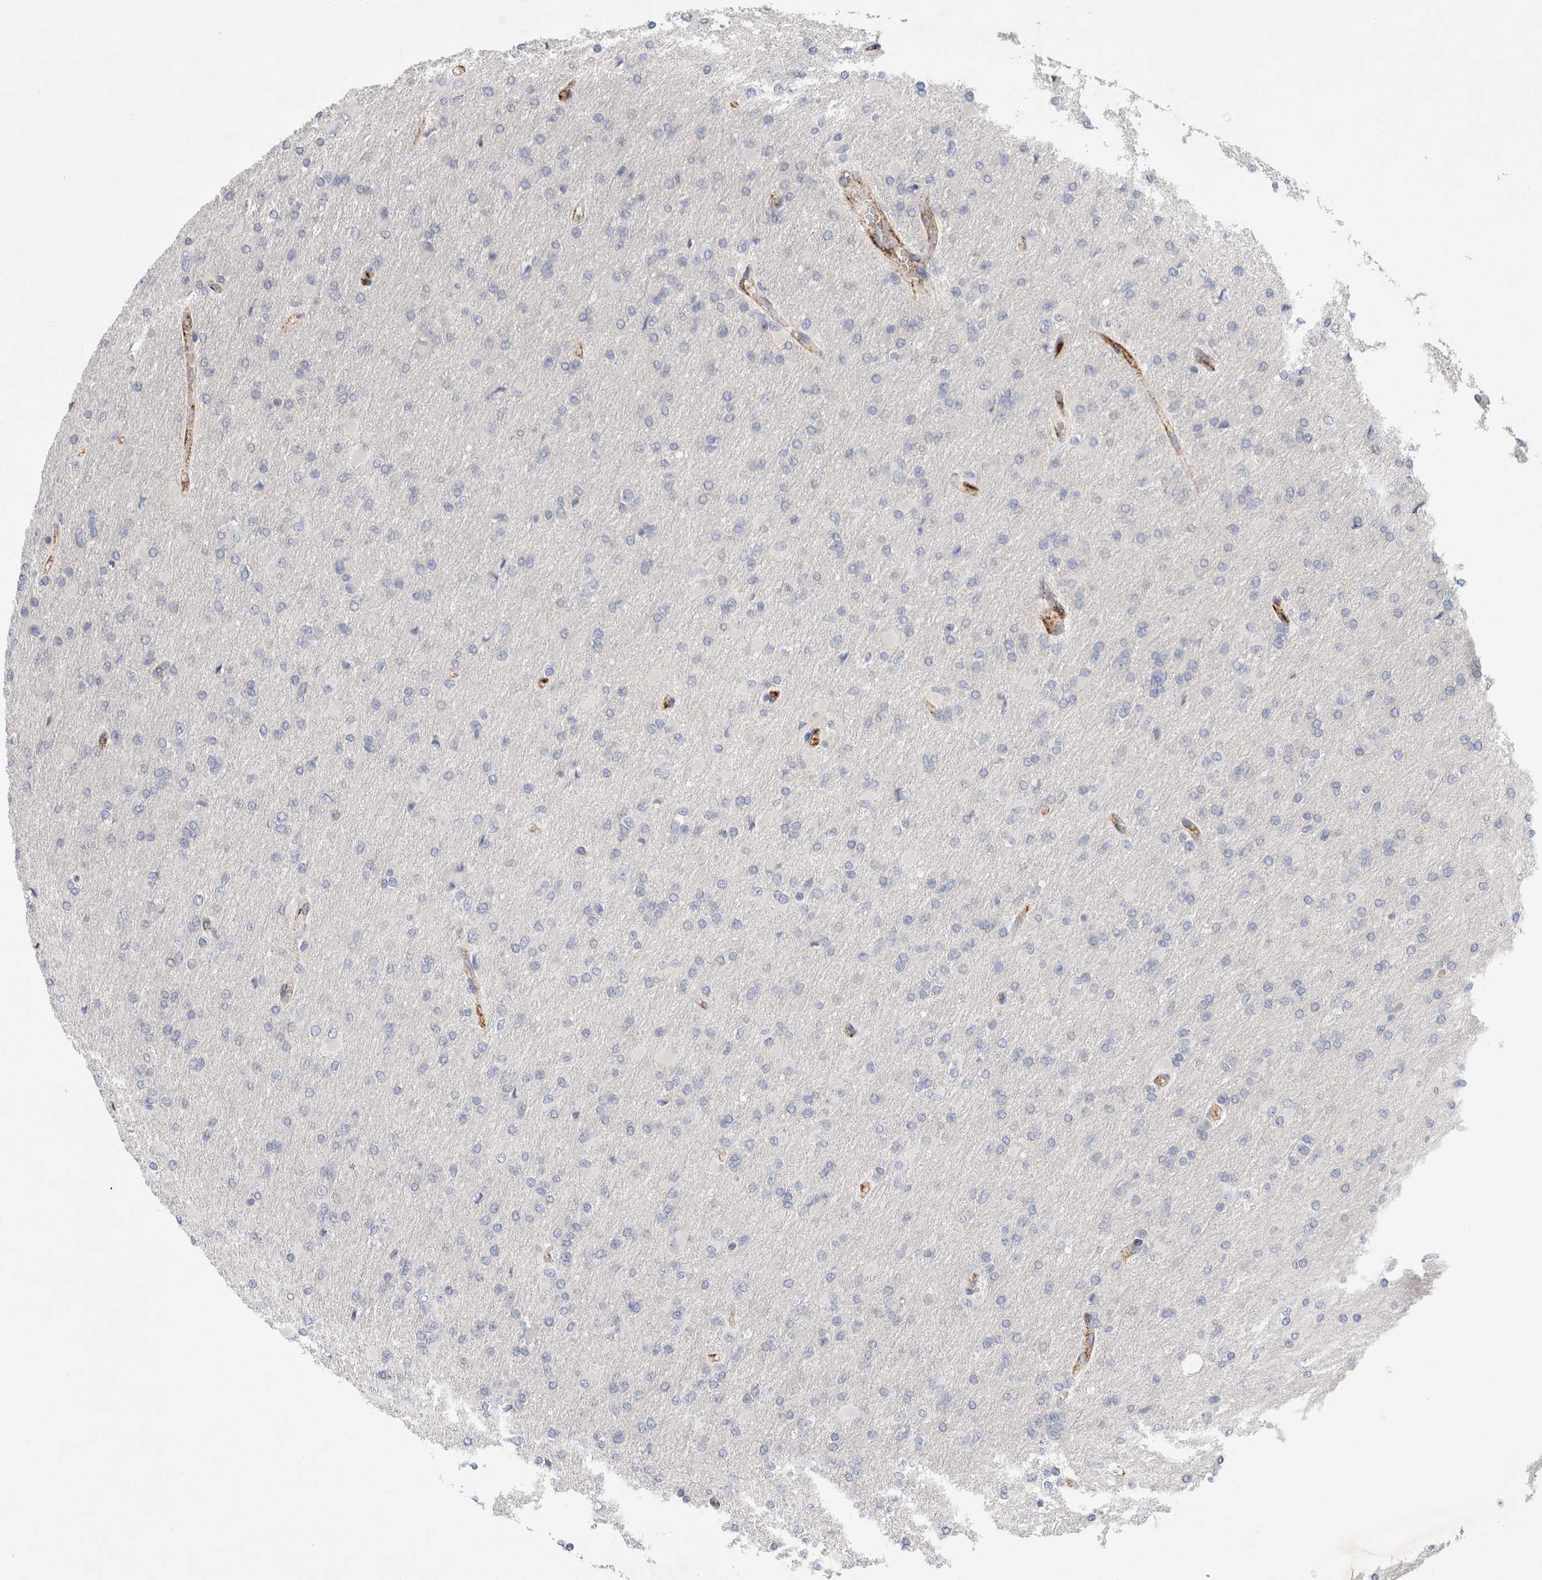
{"staining": {"intensity": "negative", "quantity": "none", "location": "none"}, "tissue": "glioma", "cell_type": "Tumor cells", "image_type": "cancer", "snomed": [{"axis": "morphology", "description": "Glioma, malignant, High grade"}, {"axis": "topography", "description": "Cerebral cortex"}], "caption": "Histopathology image shows no significant protein positivity in tumor cells of glioma. (DAB (3,3'-diaminobenzidine) immunohistochemistry visualized using brightfield microscopy, high magnification).", "gene": "IARS2", "patient": {"sex": "female", "age": 36}}